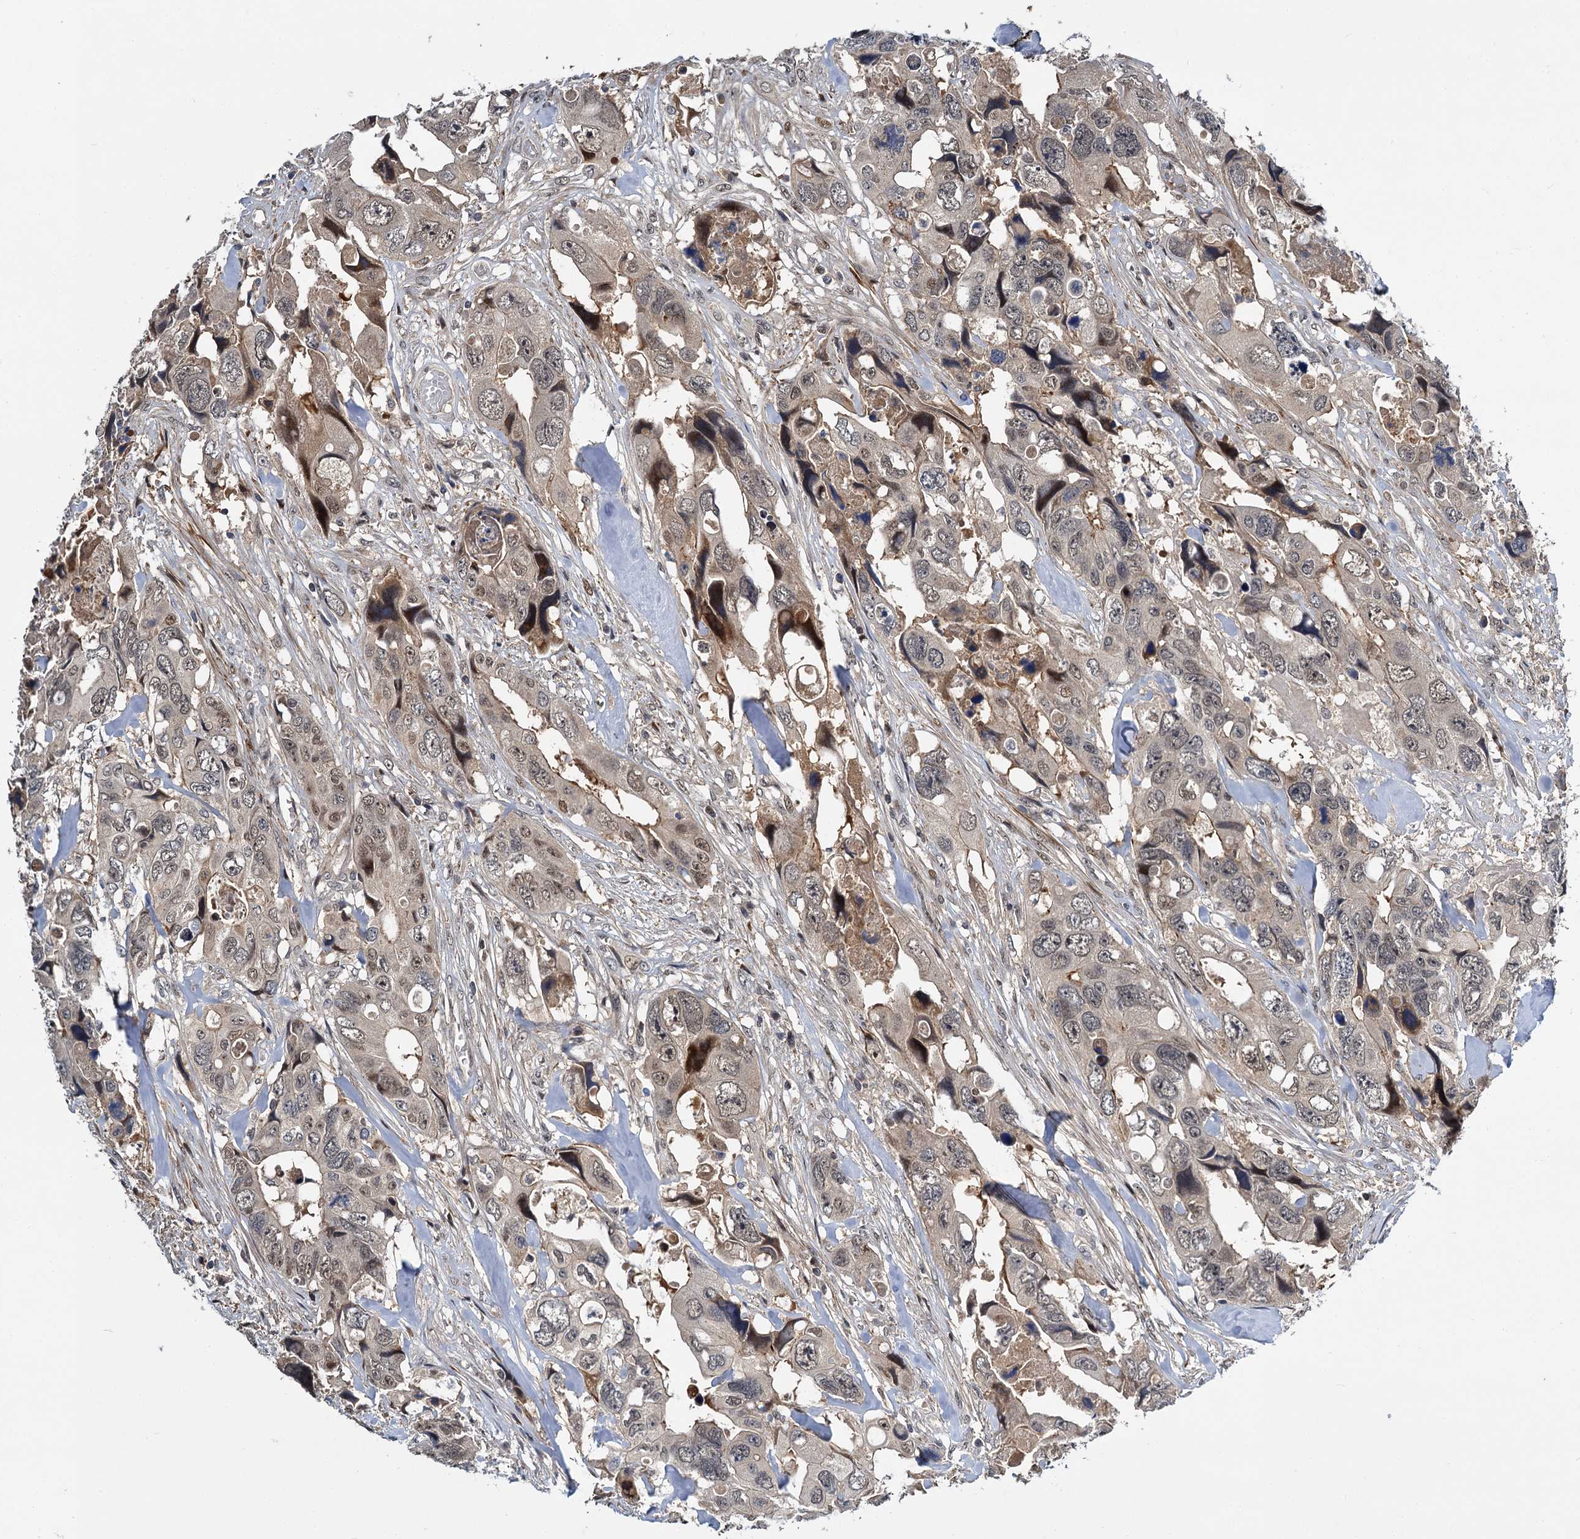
{"staining": {"intensity": "weak", "quantity": "25%-75%", "location": "cytoplasmic/membranous,nuclear"}, "tissue": "colorectal cancer", "cell_type": "Tumor cells", "image_type": "cancer", "snomed": [{"axis": "morphology", "description": "Adenocarcinoma, NOS"}, {"axis": "topography", "description": "Rectum"}], "caption": "Colorectal adenocarcinoma stained with IHC shows weak cytoplasmic/membranous and nuclear positivity in approximately 25%-75% of tumor cells.", "gene": "MBD6", "patient": {"sex": "male", "age": 57}}